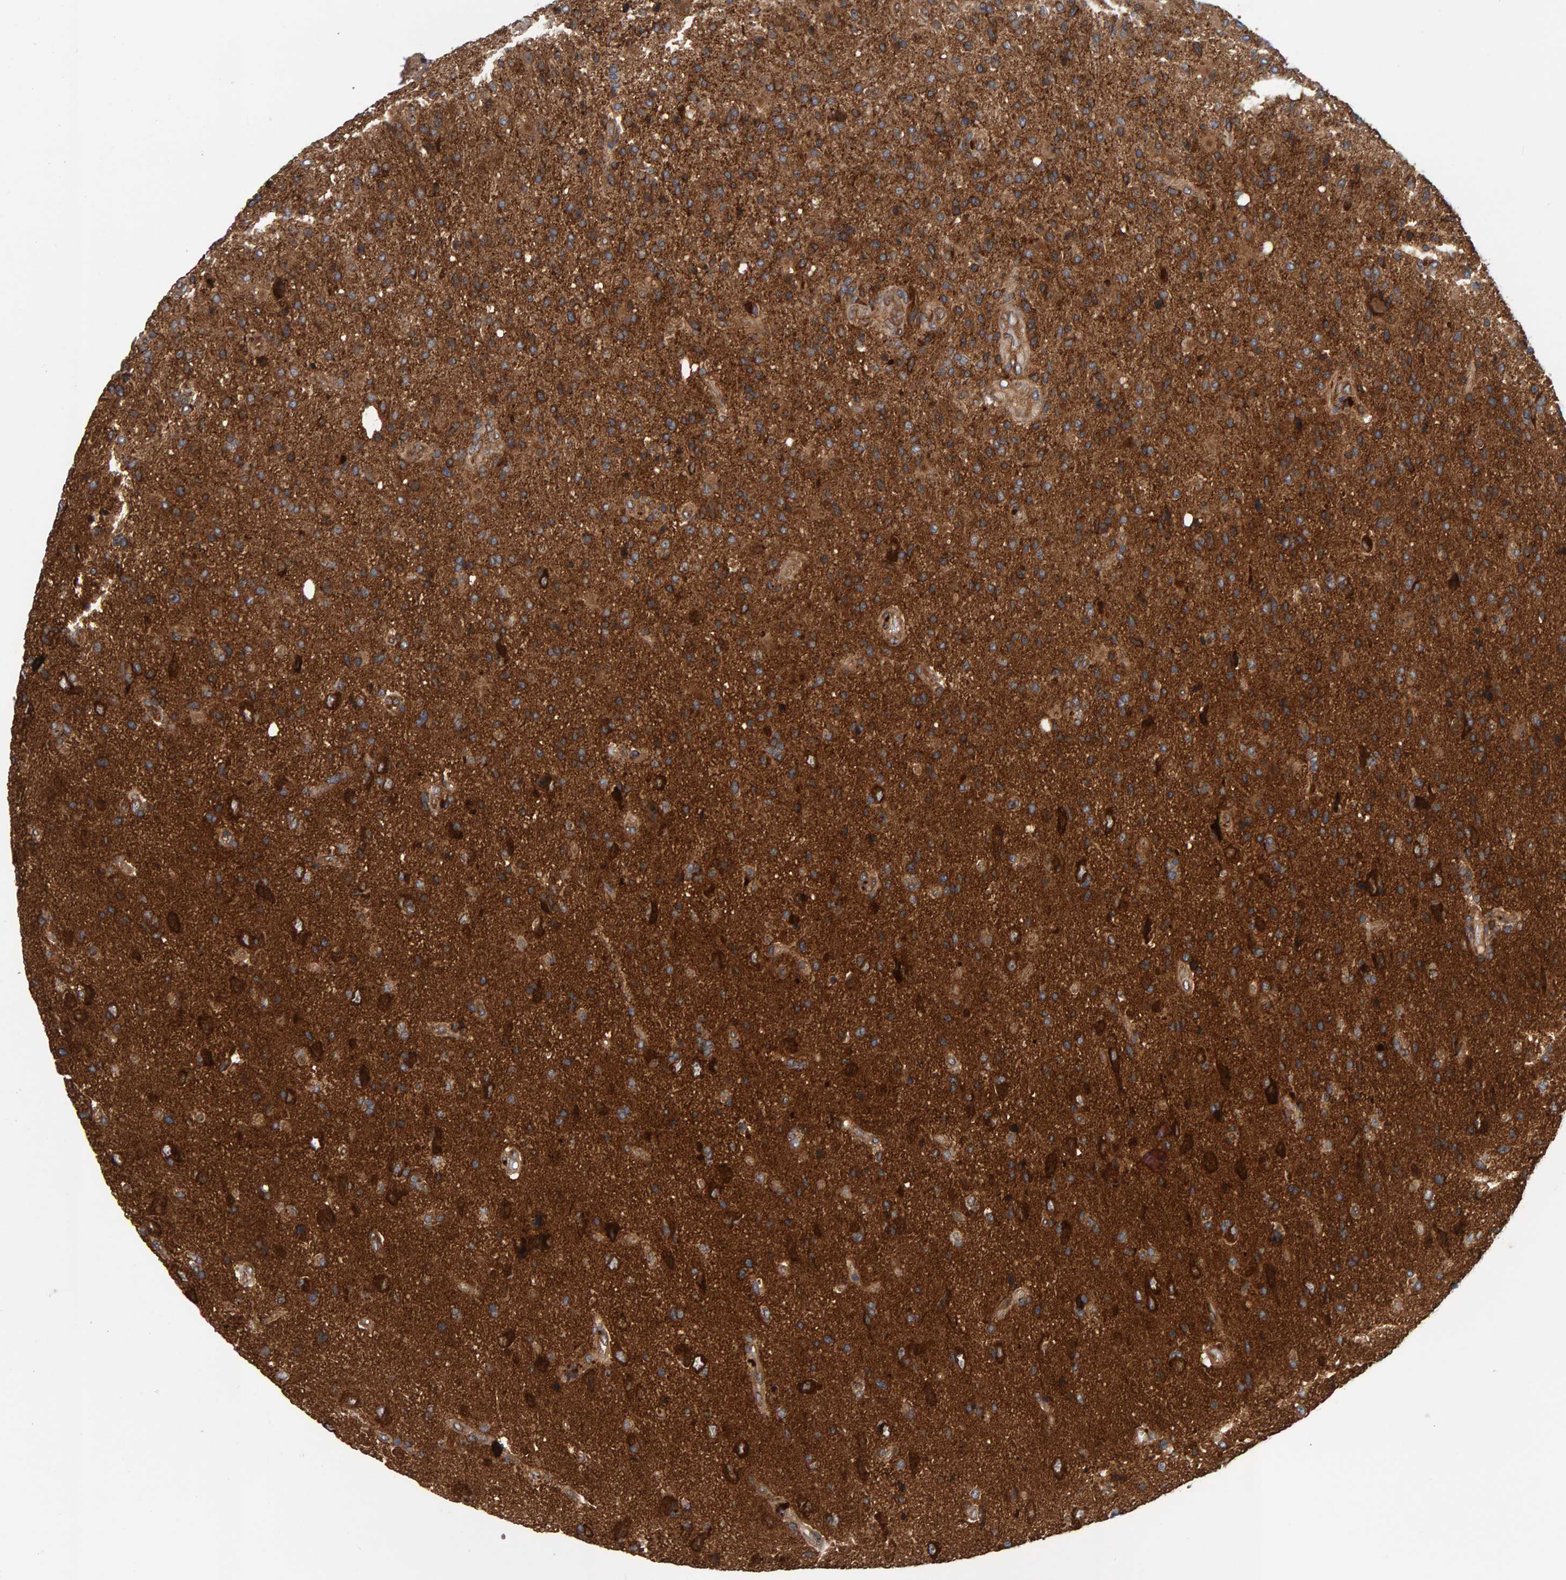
{"staining": {"intensity": "strong", "quantity": ">75%", "location": "cytoplasmic/membranous"}, "tissue": "glioma", "cell_type": "Tumor cells", "image_type": "cancer", "snomed": [{"axis": "morphology", "description": "Glioma, malignant, High grade"}, {"axis": "topography", "description": "Brain"}], "caption": "DAB (3,3'-diaminobenzidine) immunohistochemical staining of human glioma displays strong cytoplasmic/membranous protein expression in about >75% of tumor cells. (Brightfield microscopy of DAB IHC at high magnification).", "gene": "BAIAP2", "patient": {"sex": "male", "age": 72}}